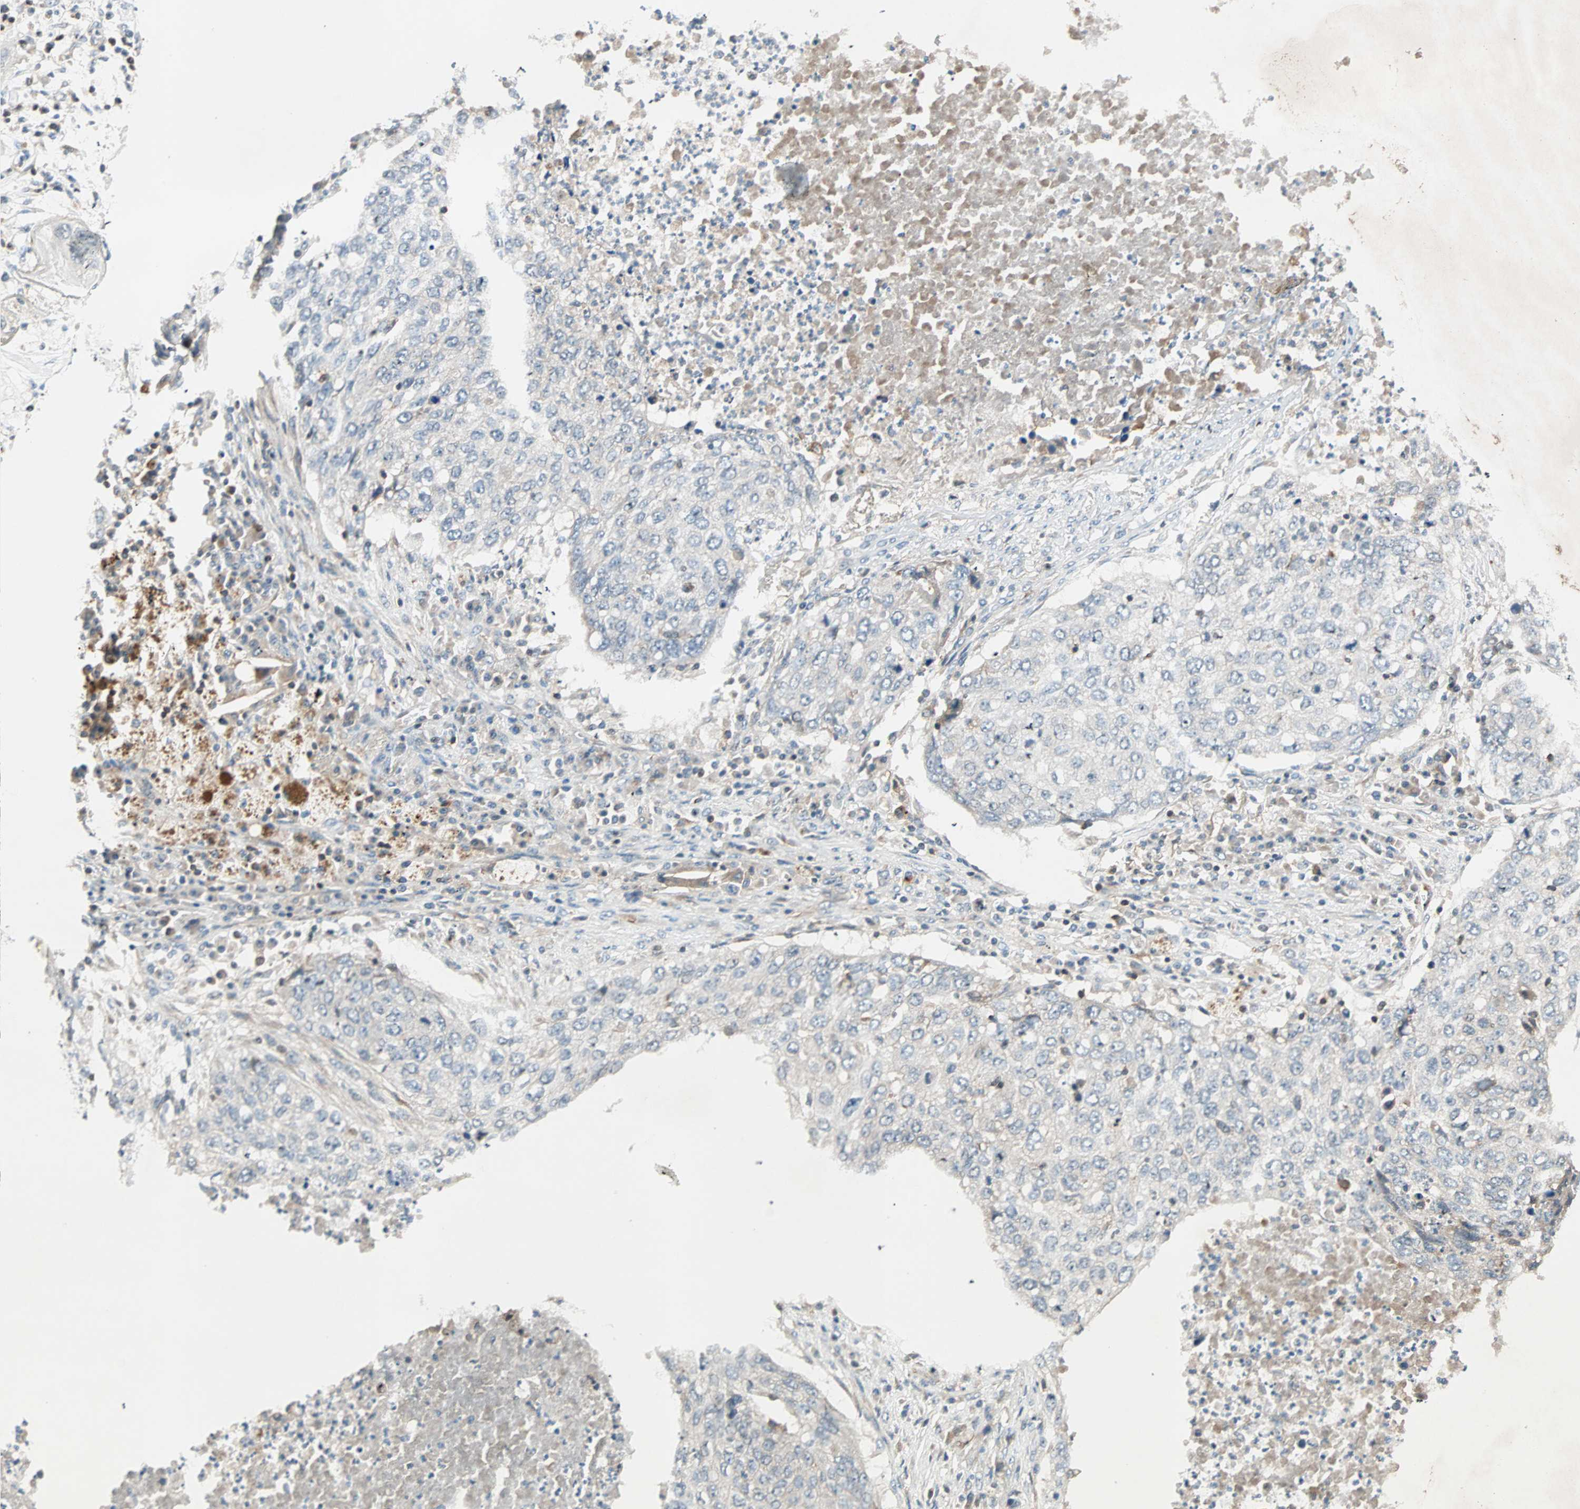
{"staining": {"intensity": "weak", "quantity": "<25%", "location": "cytoplasmic/membranous"}, "tissue": "lung cancer", "cell_type": "Tumor cells", "image_type": "cancer", "snomed": [{"axis": "morphology", "description": "Squamous cell carcinoma, NOS"}, {"axis": "topography", "description": "Lung"}], "caption": "The immunohistochemistry image has no significant positivity in tumor cells of lung cancer tissue.", "gene": "TEC", "patient": {"sex": "female", "age": 63}}